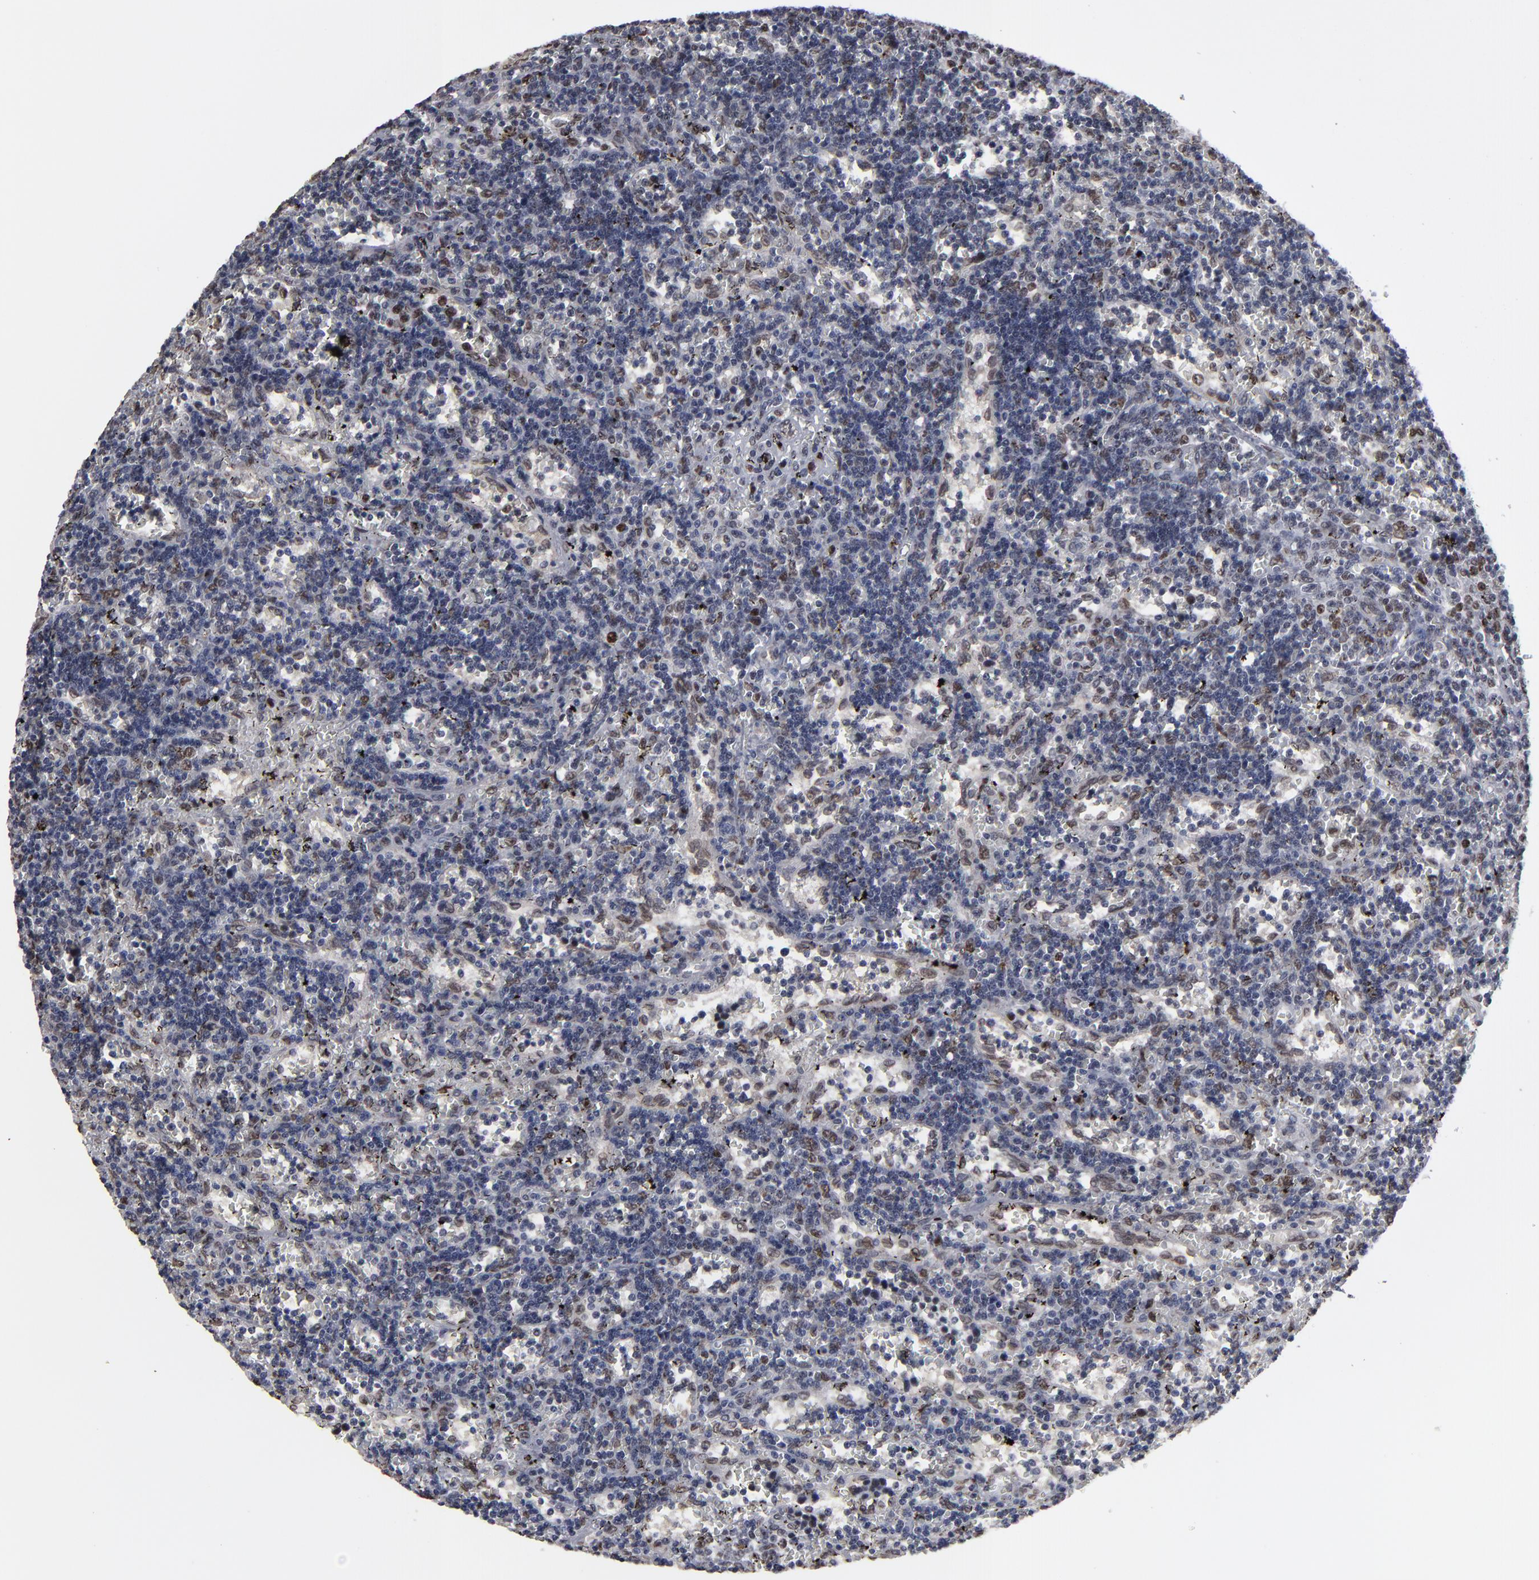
{"staining": {"intensity": "weak", "quantity": "<25%", "location": "nuclear"}, "tissue": "lymphoma", "cell_type": "Tumor cells", "image_type": "cancer", "snomed": [{"axis": "morphology", "description": "Malignant lymphoma, non-Hodgkin's type, Low grade"}, {"axis": "topography", "description": "Spleen"}], "caption": "Immunohistochemistry photomicrograph of low-grade malignant lymphoma, non-Hodgkin's type stained for a protein (brown), which displays no staining in tumor cells. (DAB (3,3'-diaminobenzidine) immunohistochemistry (IHC) with hematoxylin counter stain).", "gene": "BAZ1A", "patient": {"sex": "male", "age": 60}}